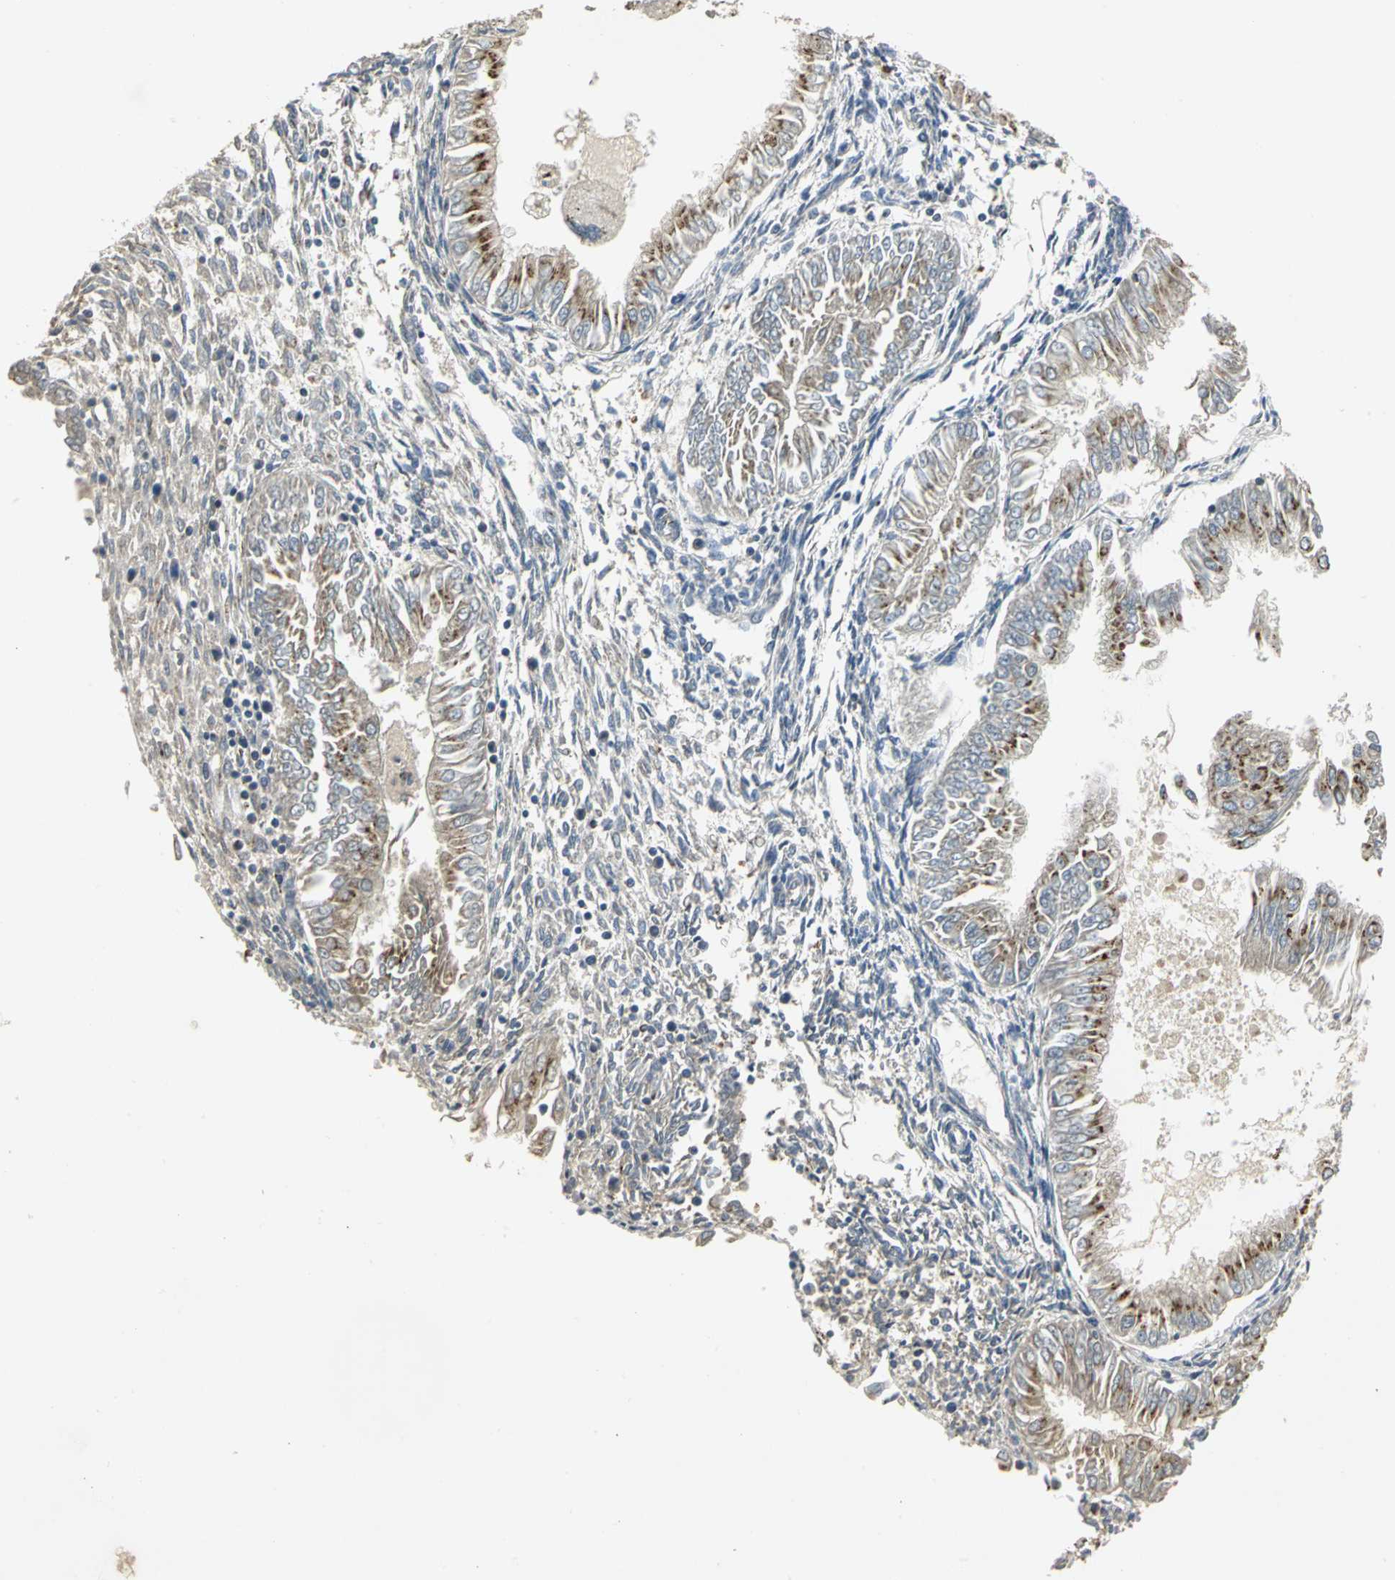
{"staining": {"intensity": "strong", "quantity": ">75%", "location": "cytoplasmic/membranous"}, "tissue": "endometrial cancer", "cell_type": "Tumor cells", "image_type": "cancer", "snomed": [{"axis": "morphology", "description": "Adenocarcinoma, NOS"}, {"axis": "topography", "description": "Endometrium"}], "caption": "Strong cytoplasmic/membranous staining is appreciated in approximately >75% of tumor cells in endometrial cancer (adenocarcinoma).", "gene": "TM9SF2", "patient": {"sex": "female", "age": 53}}